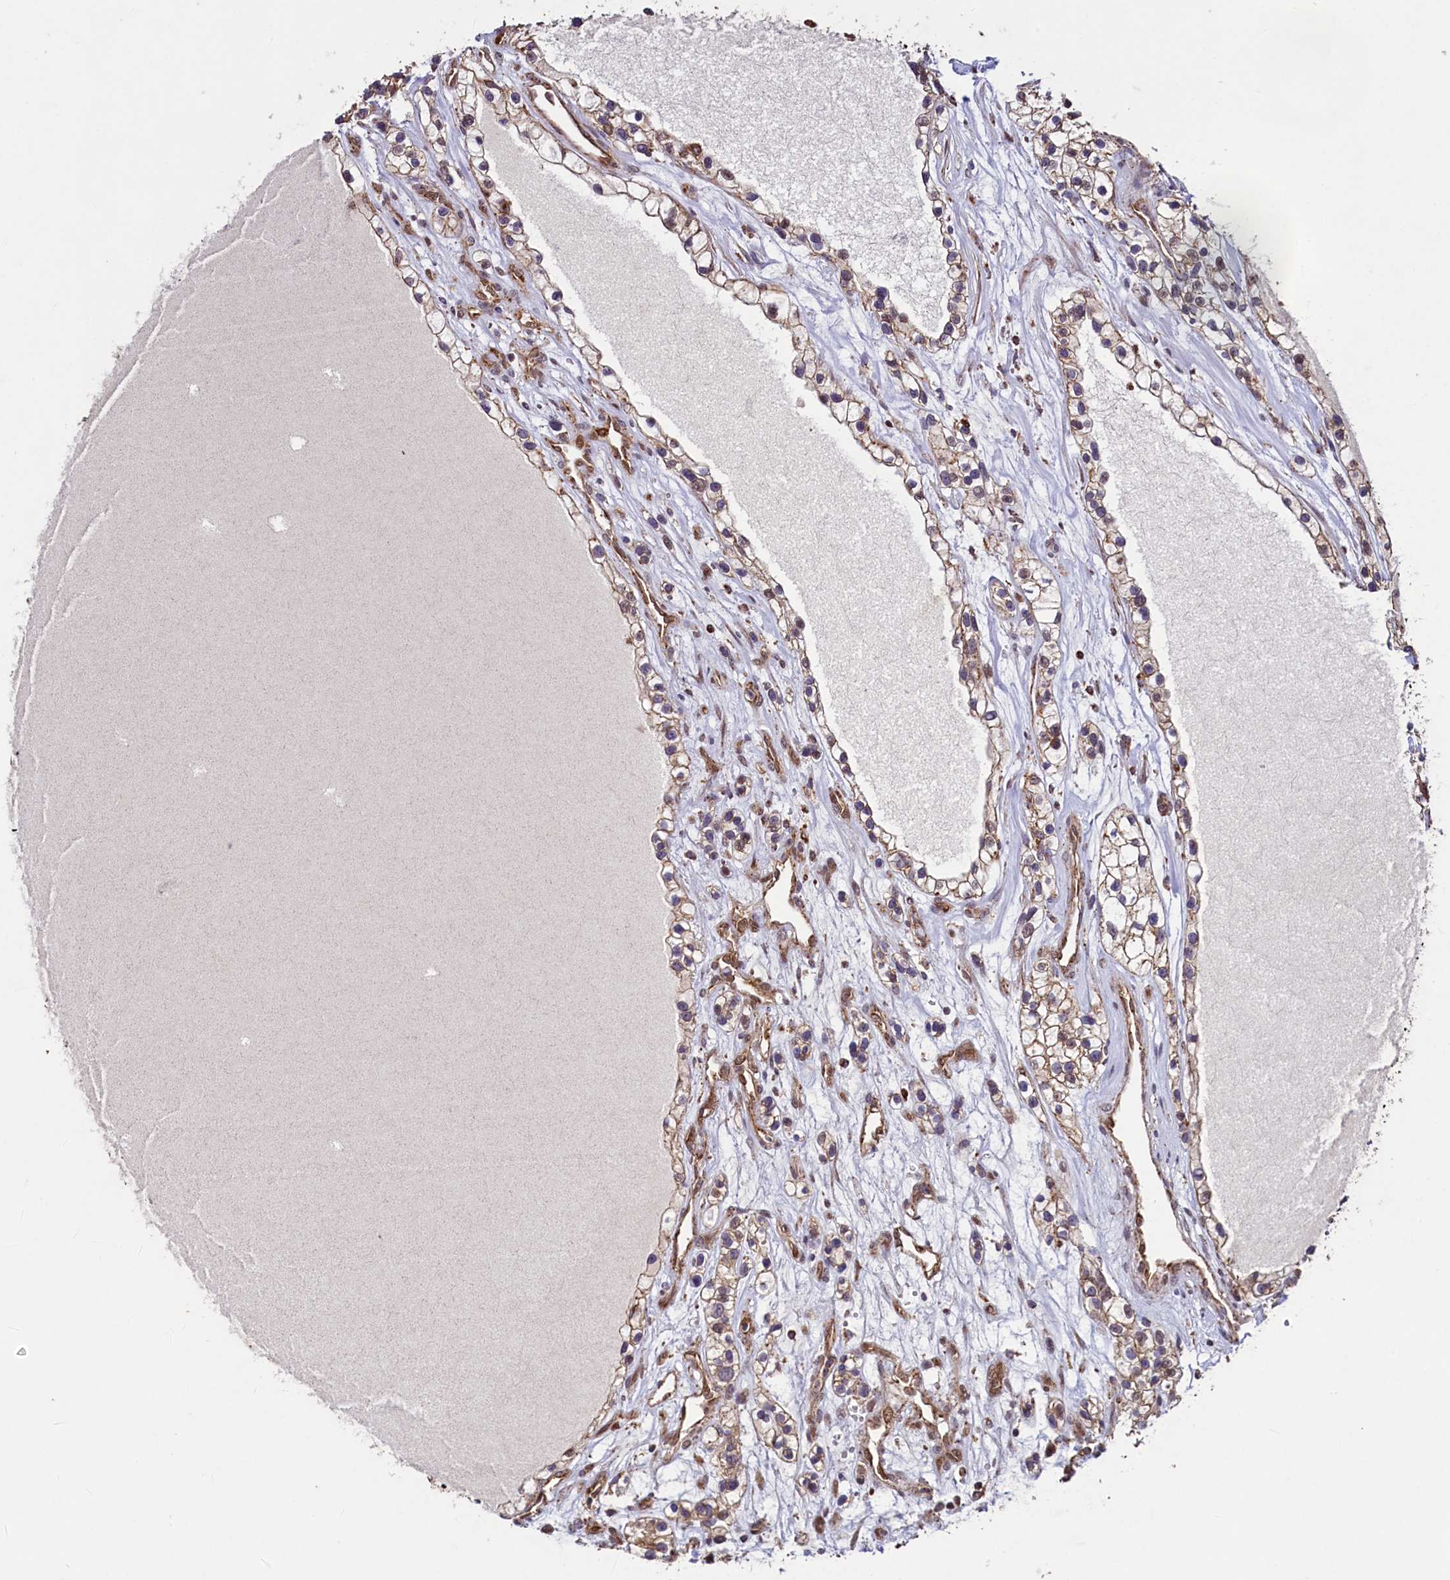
{"staining": {"intensity": "moderate", "quantity": ">75%", "location": "cytoplasmic/membranous"}, "tissue": "renal cancer", "cell_type": "Tumor cells", "image_type": "cancer", "snomed": [{"axis": "morphology", "description": "Adenocarcinoma, NOS"}, {"axis": "topography", "description": "Kidney"}], "caption": "Protein expression analysis of human adenocarcinoma (renal) reveals moderate cytoplasmic/membranous positivity in about >75% of tumor cells. The protein of interest is shown in brown color, while the nuclei are stained blue.", "gene": "ZNF577", "patient": {"sex": "female", "age": 57}}